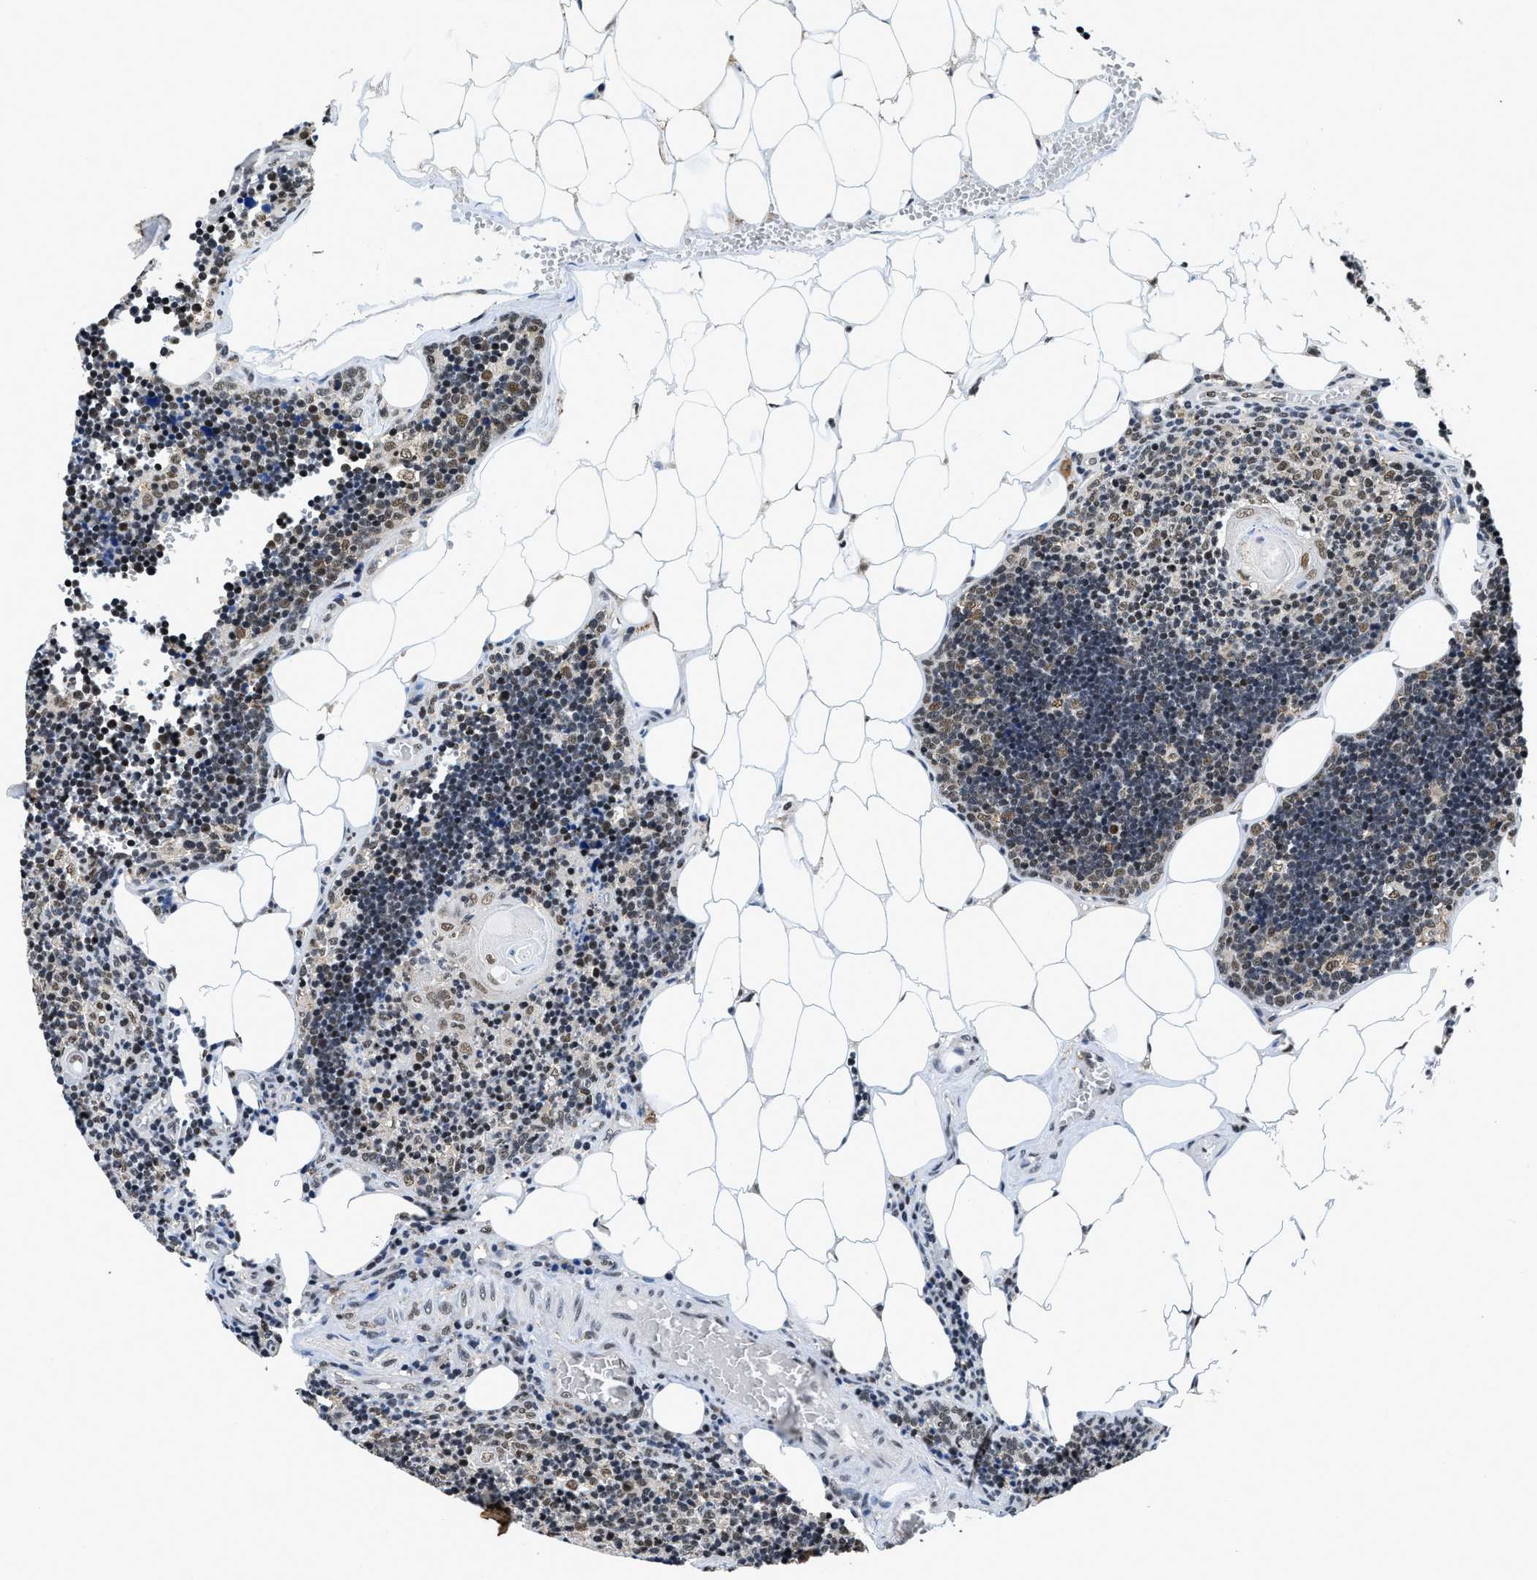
{"staining": {"intensity": "moderate", "quantity": "25%-75%", "location": "nuclear"}, "tissue": "lymph node", "cell_type": "Germinal center cells", "image_type": "normal", "snomed": [{"axis": "morphology", "description": "Normal tissue, NOS"}, {"axis": "topography", "description": "Lymph node"}], "caption": "The micrograph displays immunohistochemical staining of benign lymph node. There is moderate nuclear expression is present in about 25%-75% of germinal center cells.", "gene": "HNRNPF", "patient": {"sex": "male", "age": 33}}